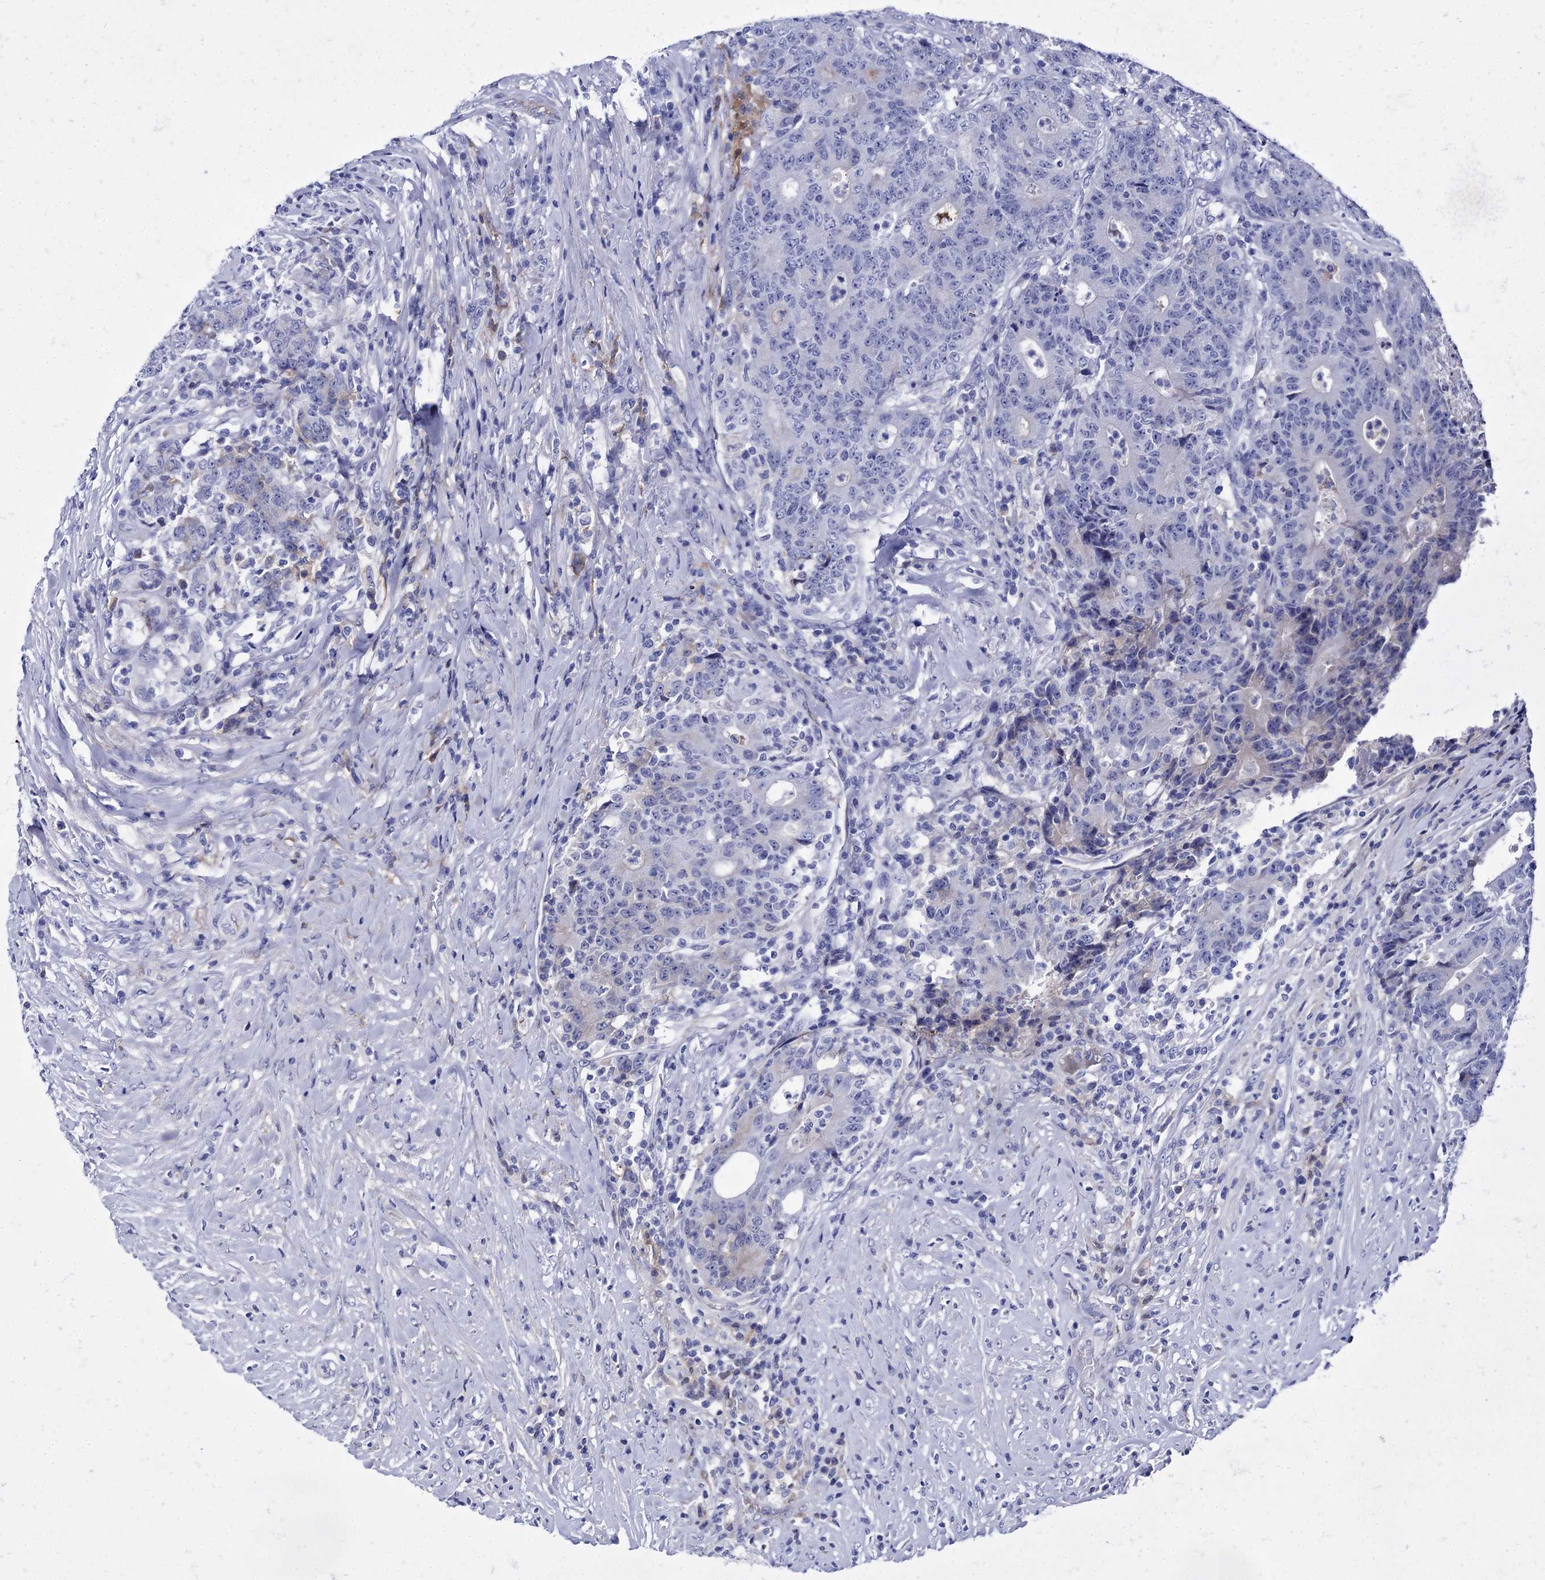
{"staining": {"intensity": "negative", "quantity": "none", "location": "none"}, "tissue": "colorectal cancer", "cell_type": "Tumor cells", "image_type": "cancer", "snomed": [{"axis": "morphology", "description": "Adenocarcinoma, NOS"}, {"axis": "topography", "description": "Colon"}], "caption": "An image of colorectal cancer stained for a protein shows no brown staining in tumor cells.", "gene": "TMEM72", "patient": {"sex": "female", "age": 75}}